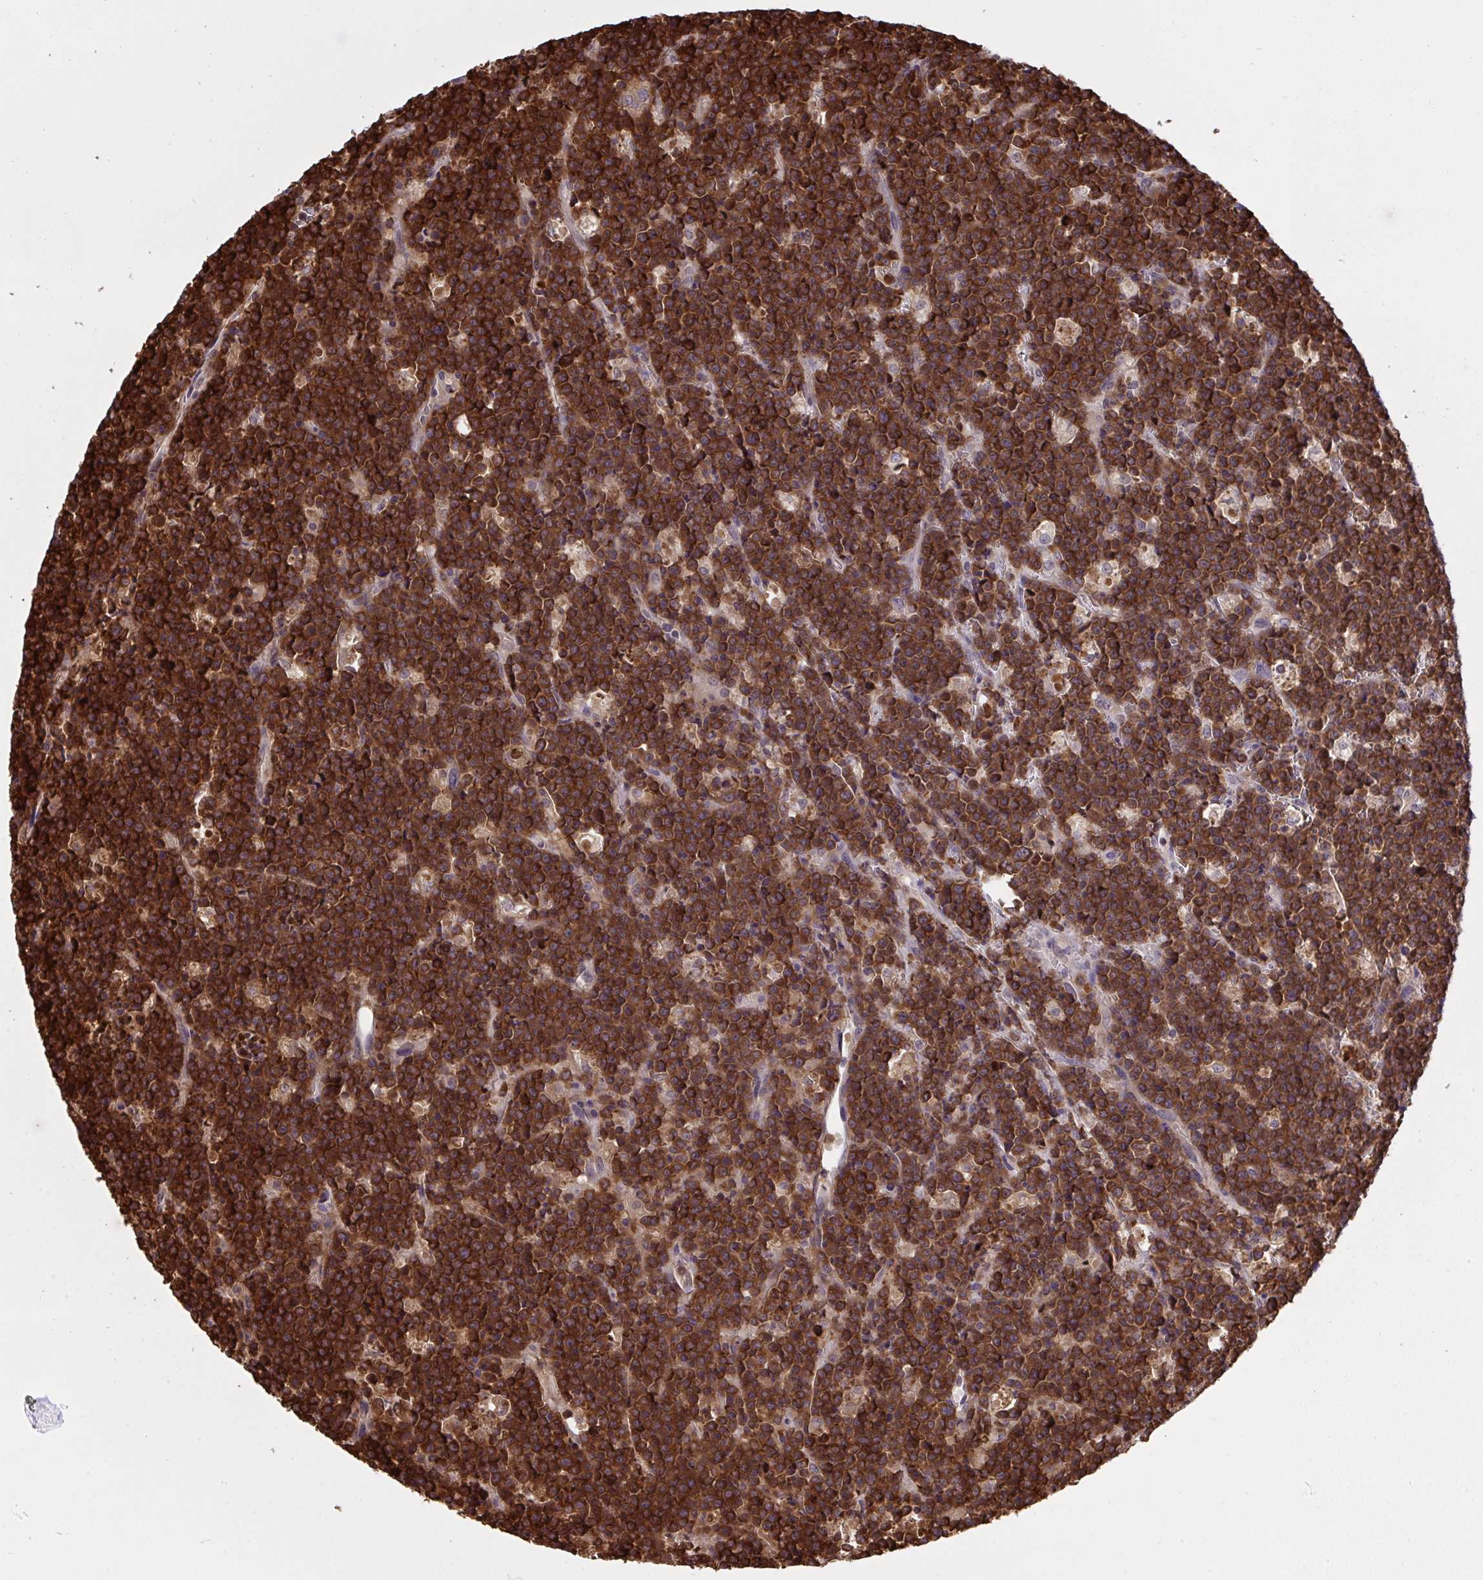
{"staining": {"intensity": "strong", "quantity": ">75%", "location": "cytoplasmic/membranous"}, "tissue": "lymphoma", "cell_type": "Tumor cells", "image_type": "cancer", "snomed": [{"axis": "morphology", "description": "Malignant lymphoma, non-Hodgkin's type, High grade"}, {"axis": "topography", "description": "Ovary"}], "caption": "Immunohistochemistry (IHC) (DAB (3,3'-diaminobenzidine)) staining of human lymphoma reveals strong cytoplasmic/membranous protein staining in approximately >75% of tumor cells.", "gene": "C12orf57", "patient": {"sex": "female", "age": 56}}